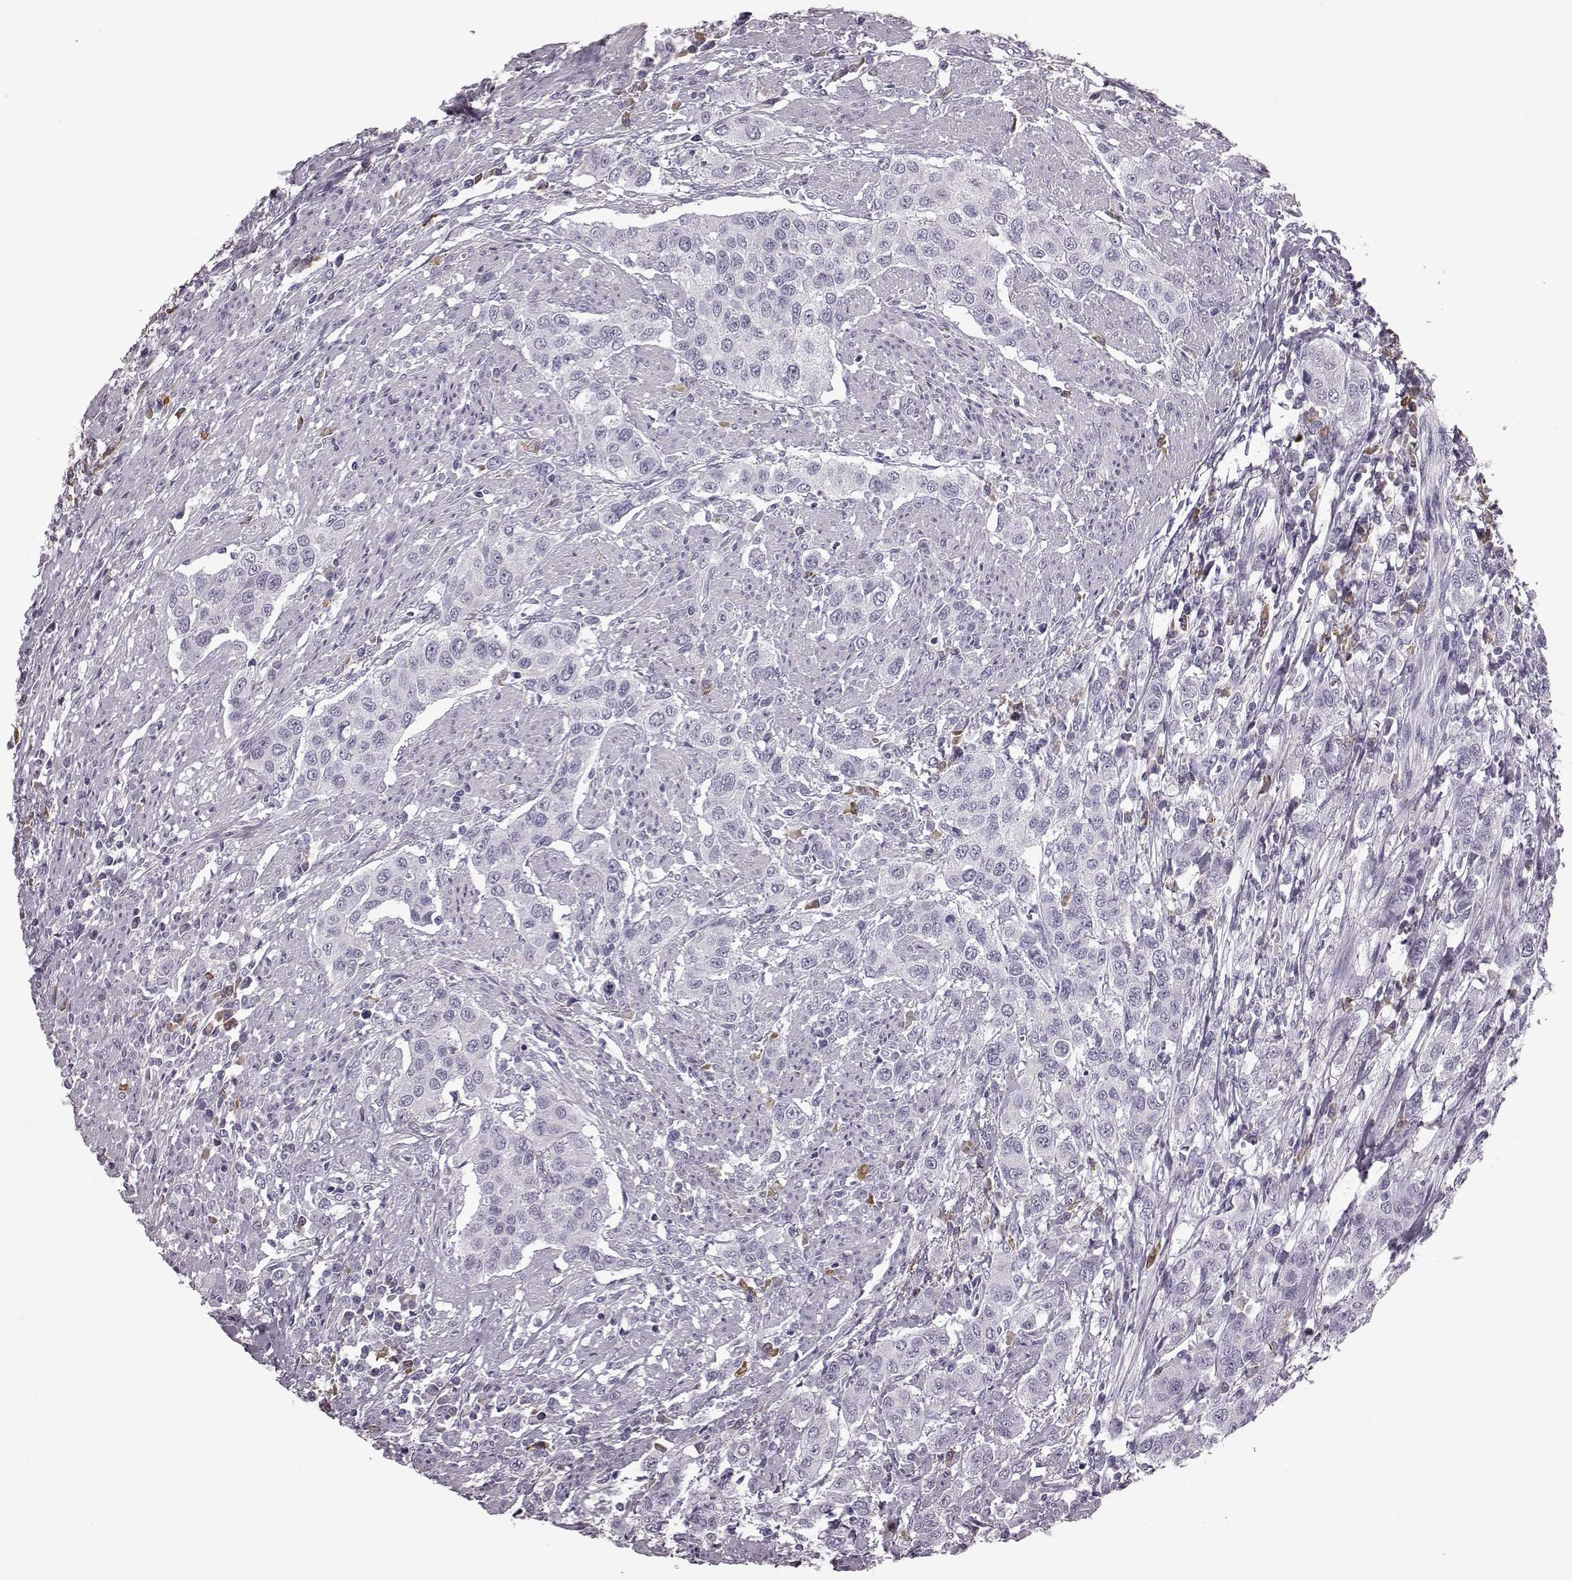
{"staining": {"intensity": "negative", "quantity": "none", "location": "none"}, "tissue": "urothelial cancer", "cell_type": "Tumor cells", "image_type": "cancer", "snomed": [{"axis": "morphology", "description": "Urothelial carcinoma, High grade"}, {"axis": "topography", "description": "Urinary bladder"}], "caption": "The image displays no staining of tumor cells in urothelial cancer.", "gene": "JSRP1", "patient": {"sex": "female", "age": 58}}